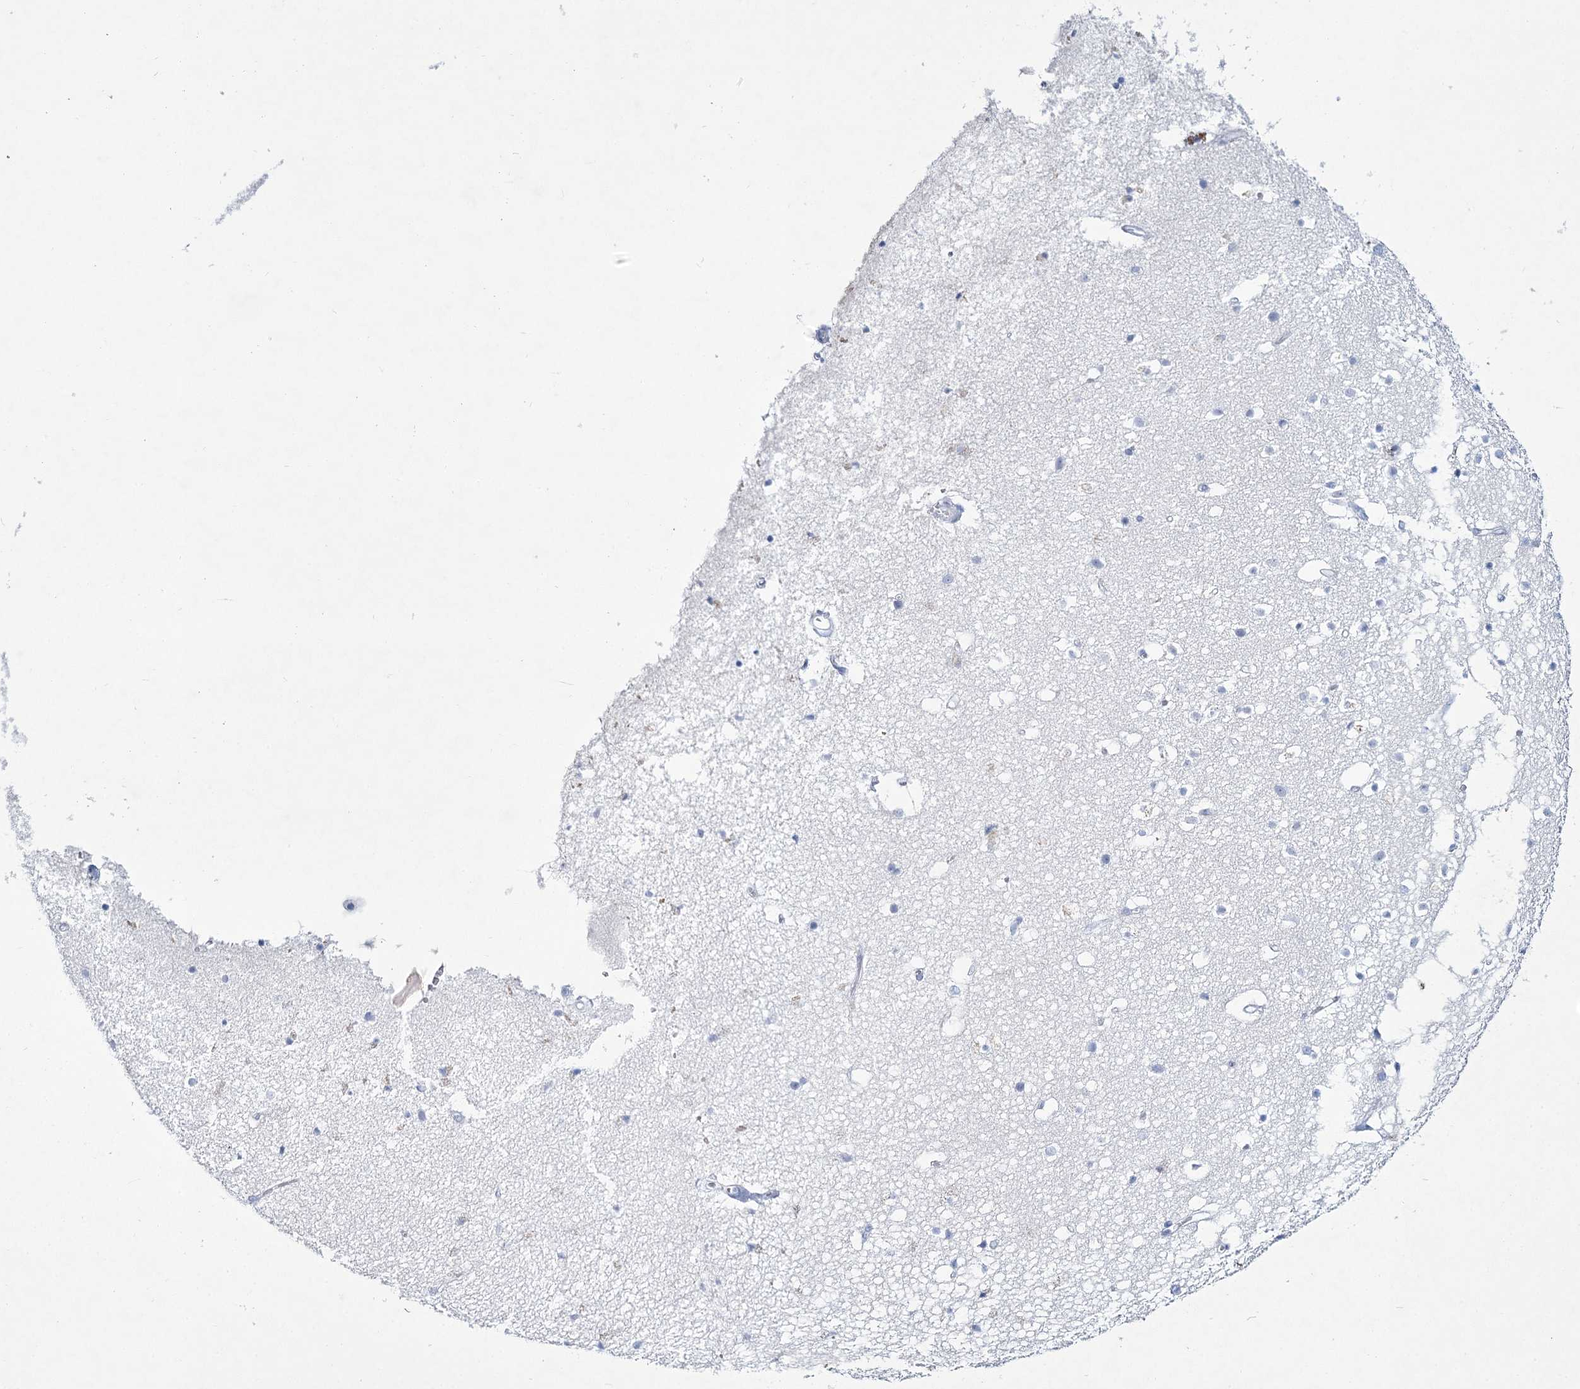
{"staining": {"intensity": "negative", "quantity": "none", "location": "none"}, "tissue": "cerebral cortex", "cell_type": "Endothelial cells", "image_type": "normal", "snomed": [{"axis": "morphology", "description": "Normal tissue, NOS"}, {"axis": "topography", "description": "Cerebral cortex"}], "caption": "There is no significant staining in endothelial cells of cerebral cortex. (Stains: DAB (3,3'-diaminobenzidine) immunohistochemistry (IHC) with hematoxylin counter stain, Microscopy: brightfield microscopy at high magnification).", "gene": "RNF186", "patient": {"sex": "male", "age": 54}}